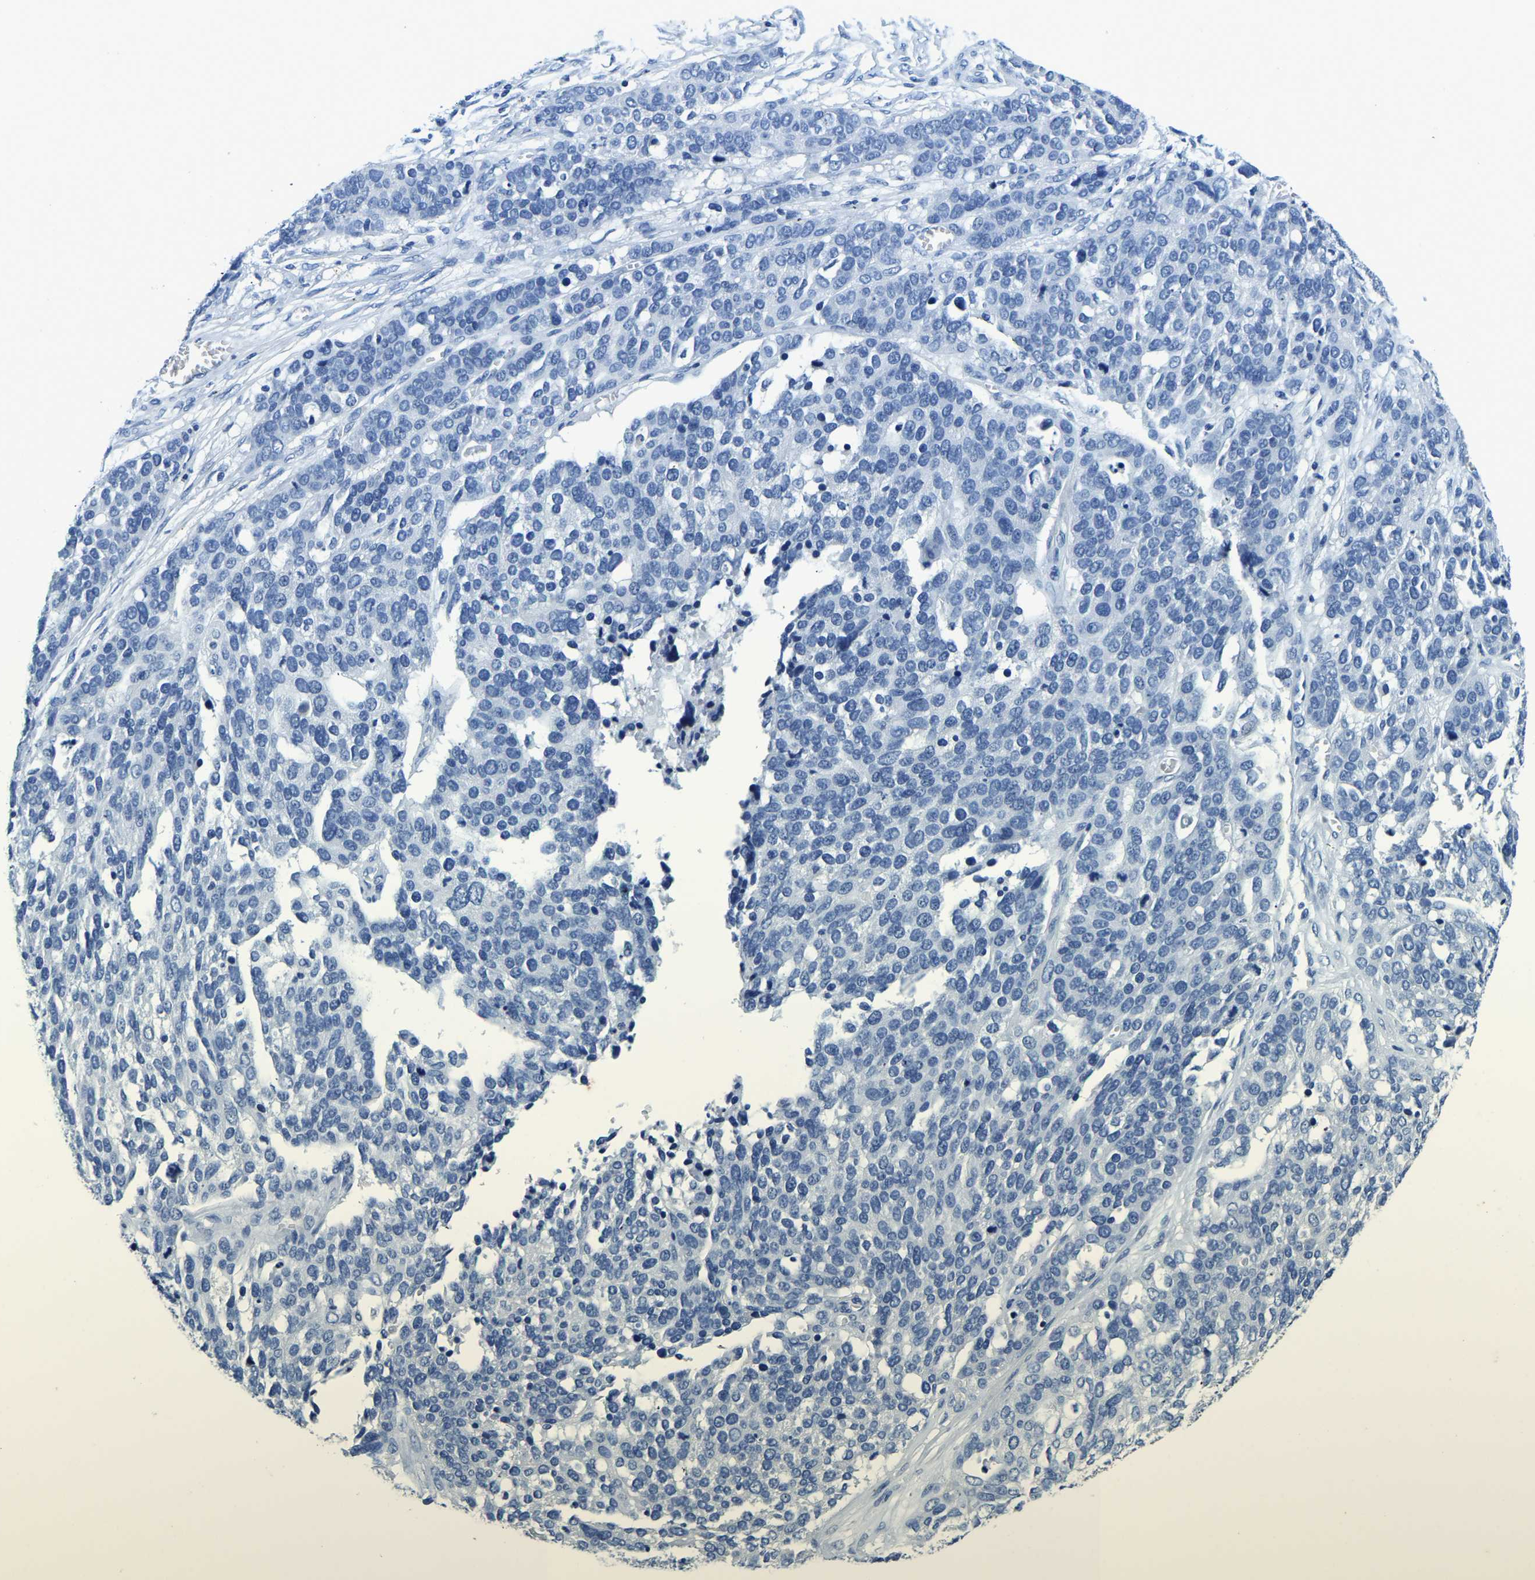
{"staining": {"intensity": "negative", "quantity": "none", "location": "none"}, "tissue": "ovarian cancer", "cell_type": "Tumor cells", "image_type": "cancer", "snomed": [{"axis": "morphology", "description": "Cystadenocarcinoma, serous, NOS"}, {"axis": "topography", "description": "Ovary"}], "caption": "This histopathology image is of ovarian cancer (serous cystadenocarcinoma) stained with immunohistochemistry (IHC) to label a protein in brown with the nuclei are counter-stained blue. There is no expression in tumor cells.", "gene": "UBN2", "patient": {"sex": "female", "age": 44}}